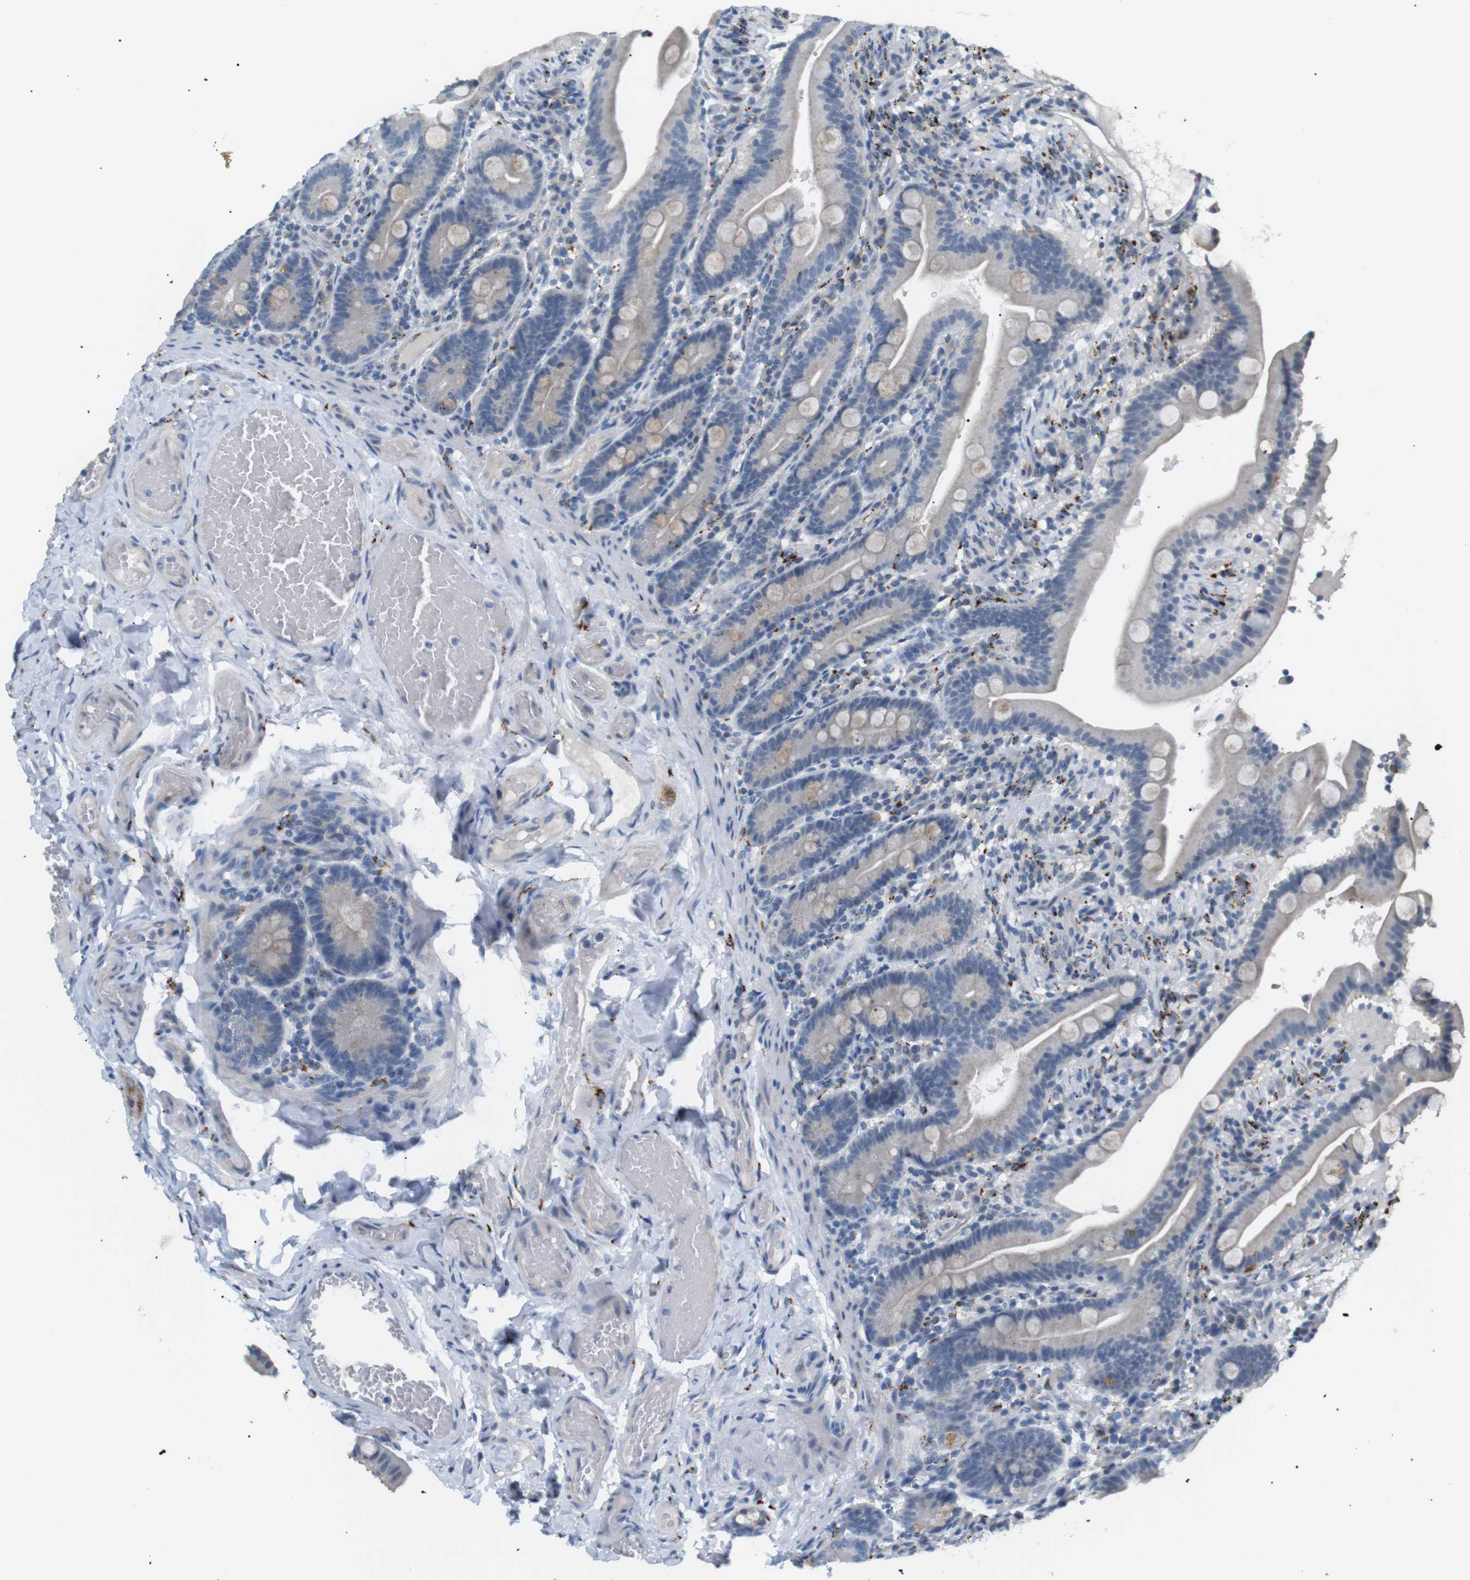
{"staining": {"intensity": "negative", "quantity": "none", "location": "none"}, "tissue": "duodenum", "cell_type": "Glandular cells", "image_type": "normal", "snomed": [{"axis": "morphology", "description": "Normal tissue, NOS"}, {"axis": "topography", "description": "Duodenum"}], "caption": "This is an immunohistochemistry (IHC) image of normal duodenum. There is no staining in glandular cells.", "gene": "B4GALNT2", "patient": {"sex": "male", "age": 54}}